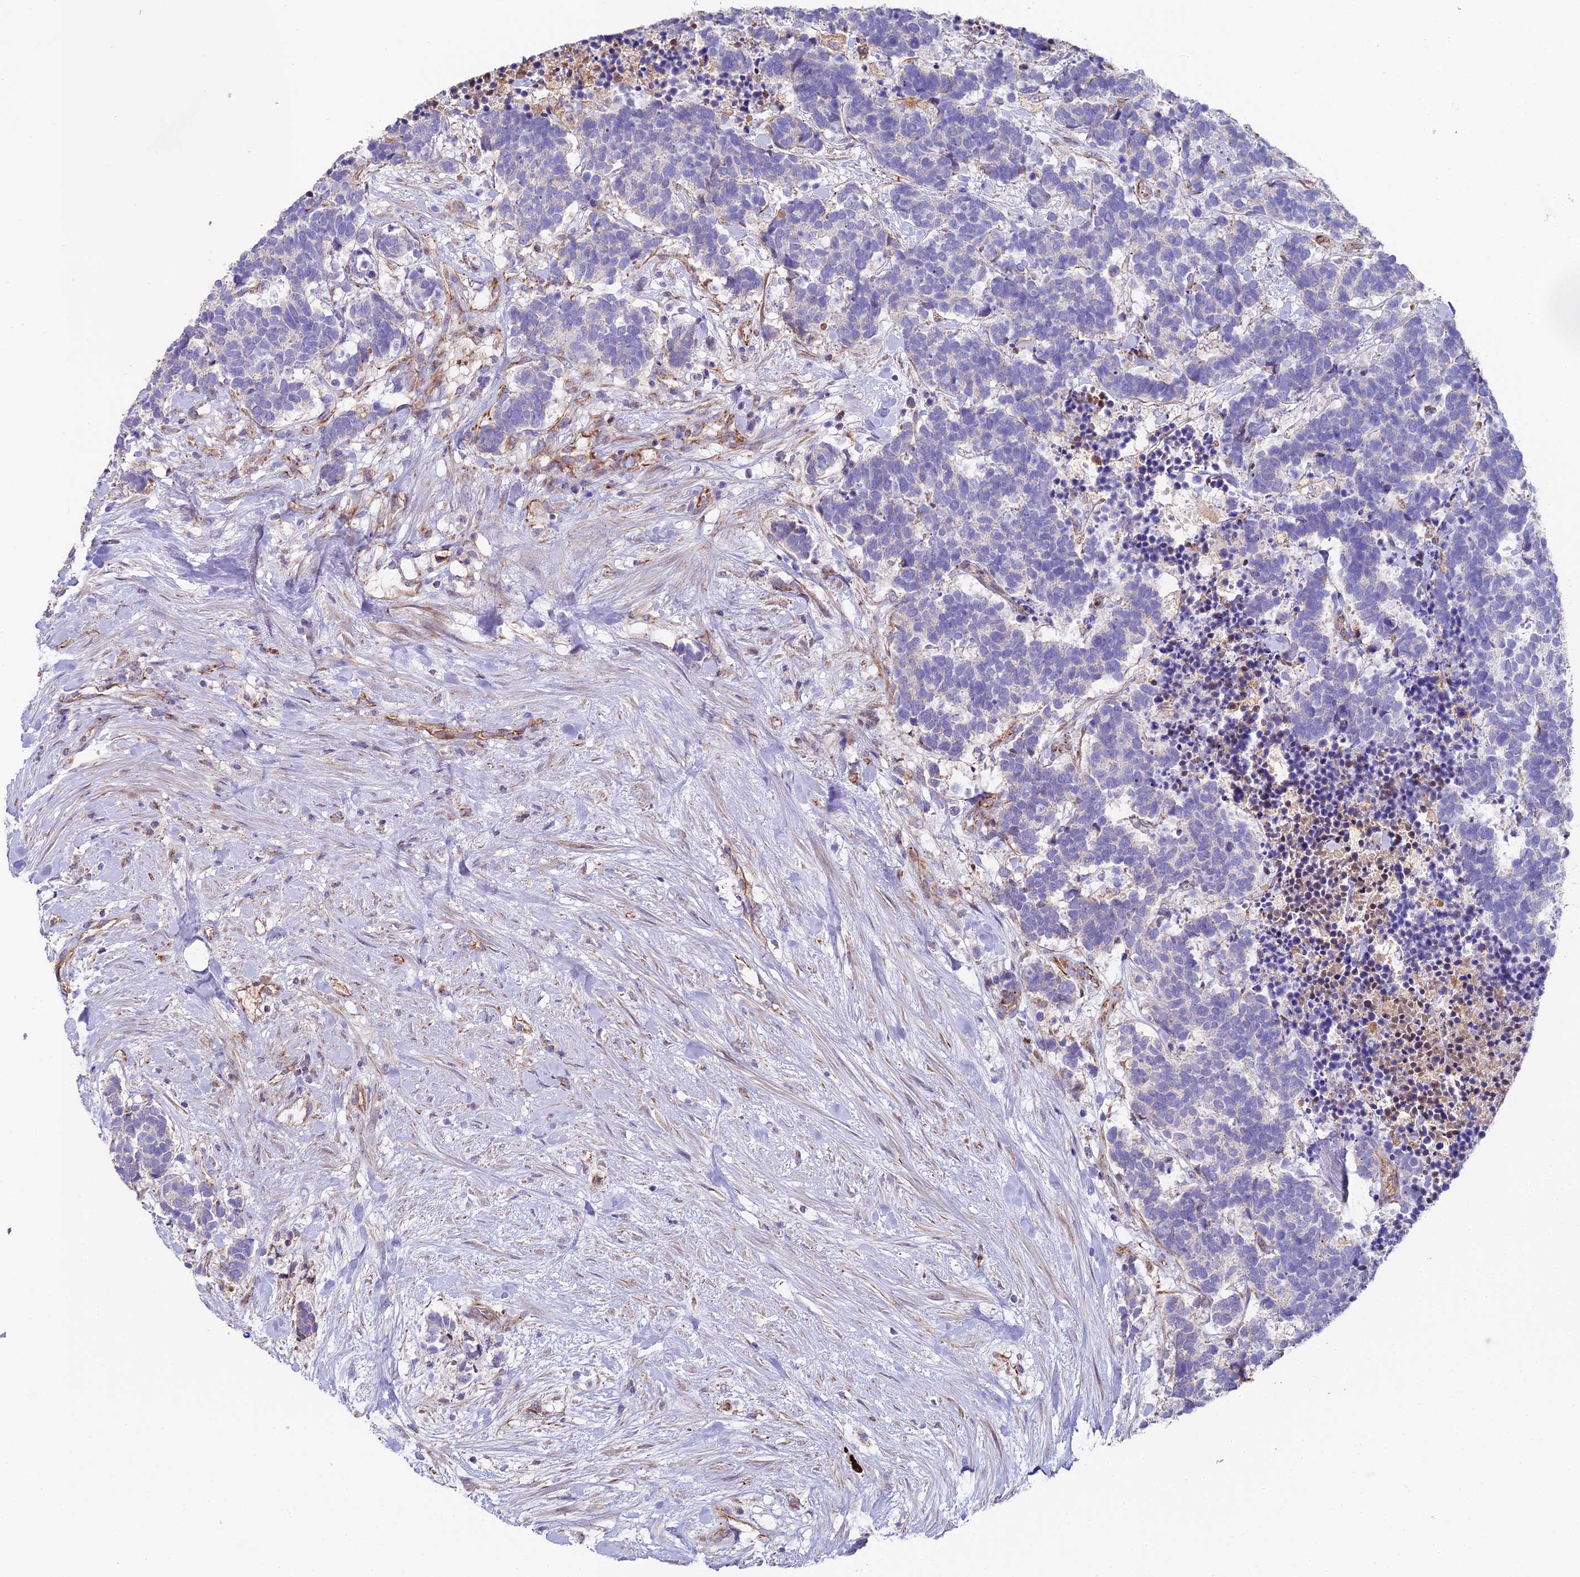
{"staining": {"intensity": "negative", "quantity": "none", "location": "none"}, "tissue": "carcinoid", "cell_type": "Tumor cells", "image_type": "cancer", "snomed": [{"axis": "morphology", "description": "Carcinoma, NOS"}, {"axis": "morphology", "description": "Carcinoid, malignant, NOS"}, {"axis": "topography", "description": "Prostate"}], "caption": "This is a histopathology image of immunohistochemistry staining of malignant carcinoid, which shows no staining in tumor cells.", "gene": "BEX4", "patient": {"sex": "male", "age": 57}}